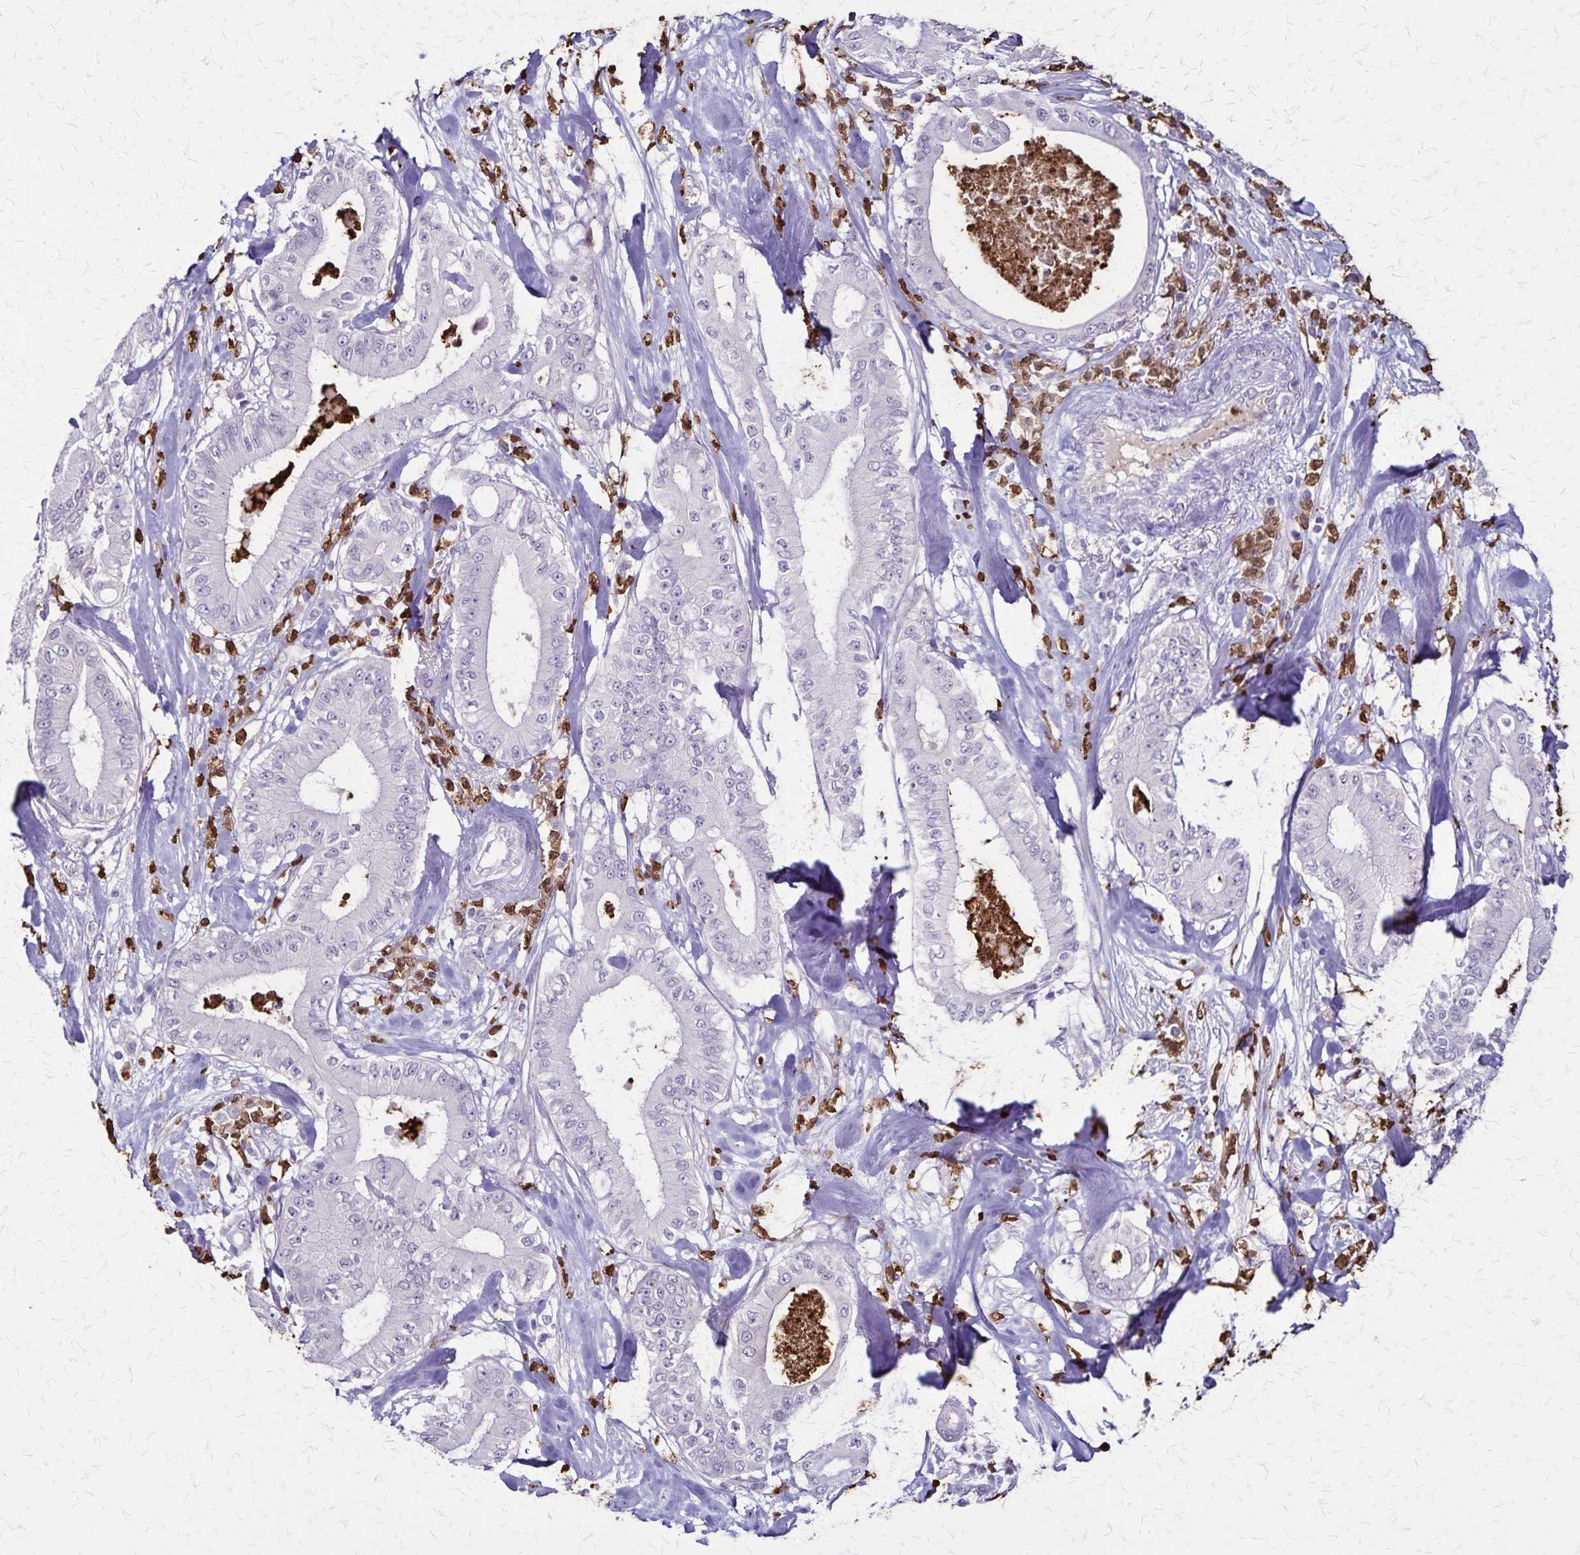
{"staining": {"intensity": "negative", "quantity": "none", "location": "none"}, "tissue": "pancreatic cancer", "cell_type": "Tumor cells", "image_type": "cancer", "snomed": [{"axis": "morphology", "description": "Adenocarcinoma, NOS"}, {"axis": "topography", "description": "Pancreas"}], "caption": "The micrograph reveals no significant expression in tumor cells of pancreatic cancer.", "gene": "ULBP3", "patient": {"sex": "male", "age": 71}}